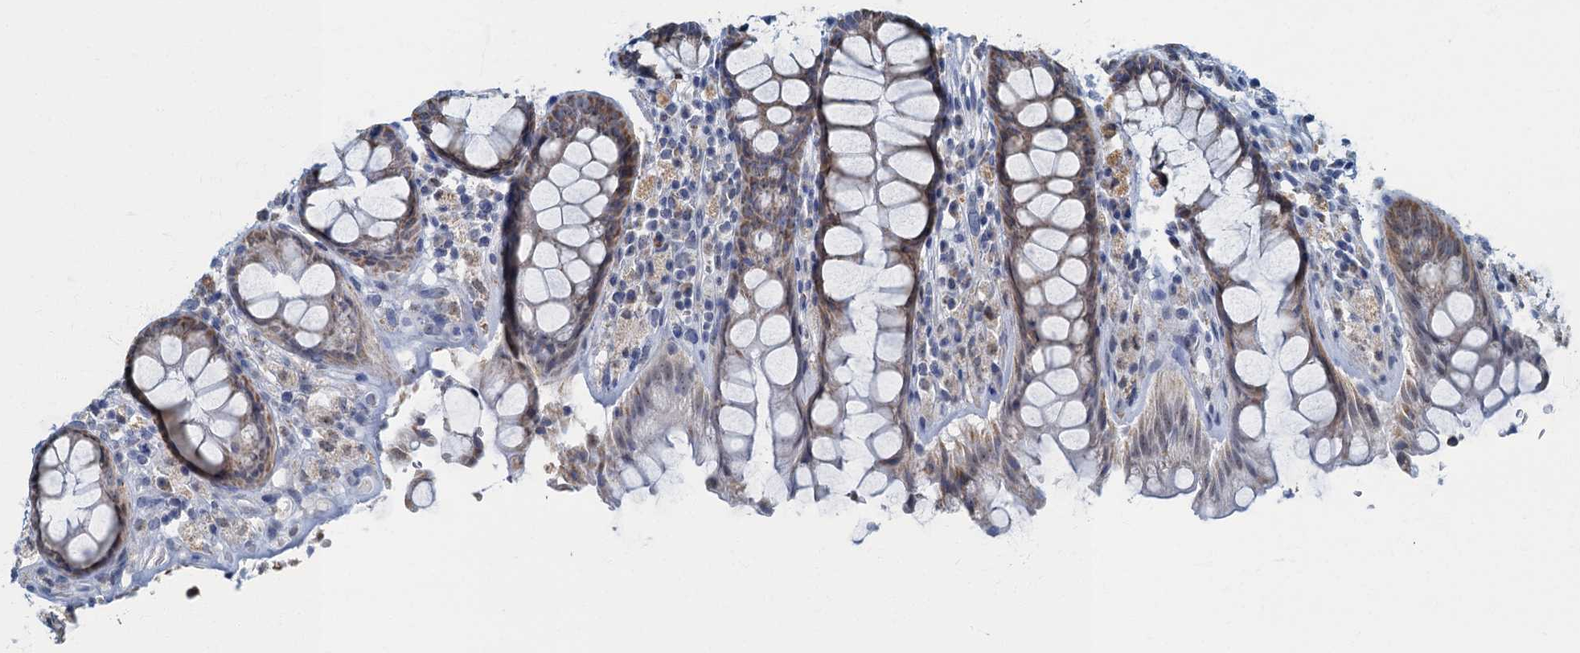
{"staining": {"intensity": "moderate", "quantity": "25%-75%", "location": "cytoplasmic/membranous"}, "tissue": "rectum", "cell_type": "Glandular cells", "image_type": "normal", "snomed": [{"axis": "morphology", "description": "Normal tissue, NOS"}, {"axis": "topography", "description": "Rectum"}], "caption": "Immunohistochemical staining of normal rectum demonstrates medium levels of moderate cytoplasmic/membranous positivity in about 25%-75% of glandular cells. The staining was performed using DAB, with brown indicating positive protein expression. Nuclei are stained blue with hematoxylin.", "gene": "RAD9B", "patient": {"sex": "male", "age": 64}}